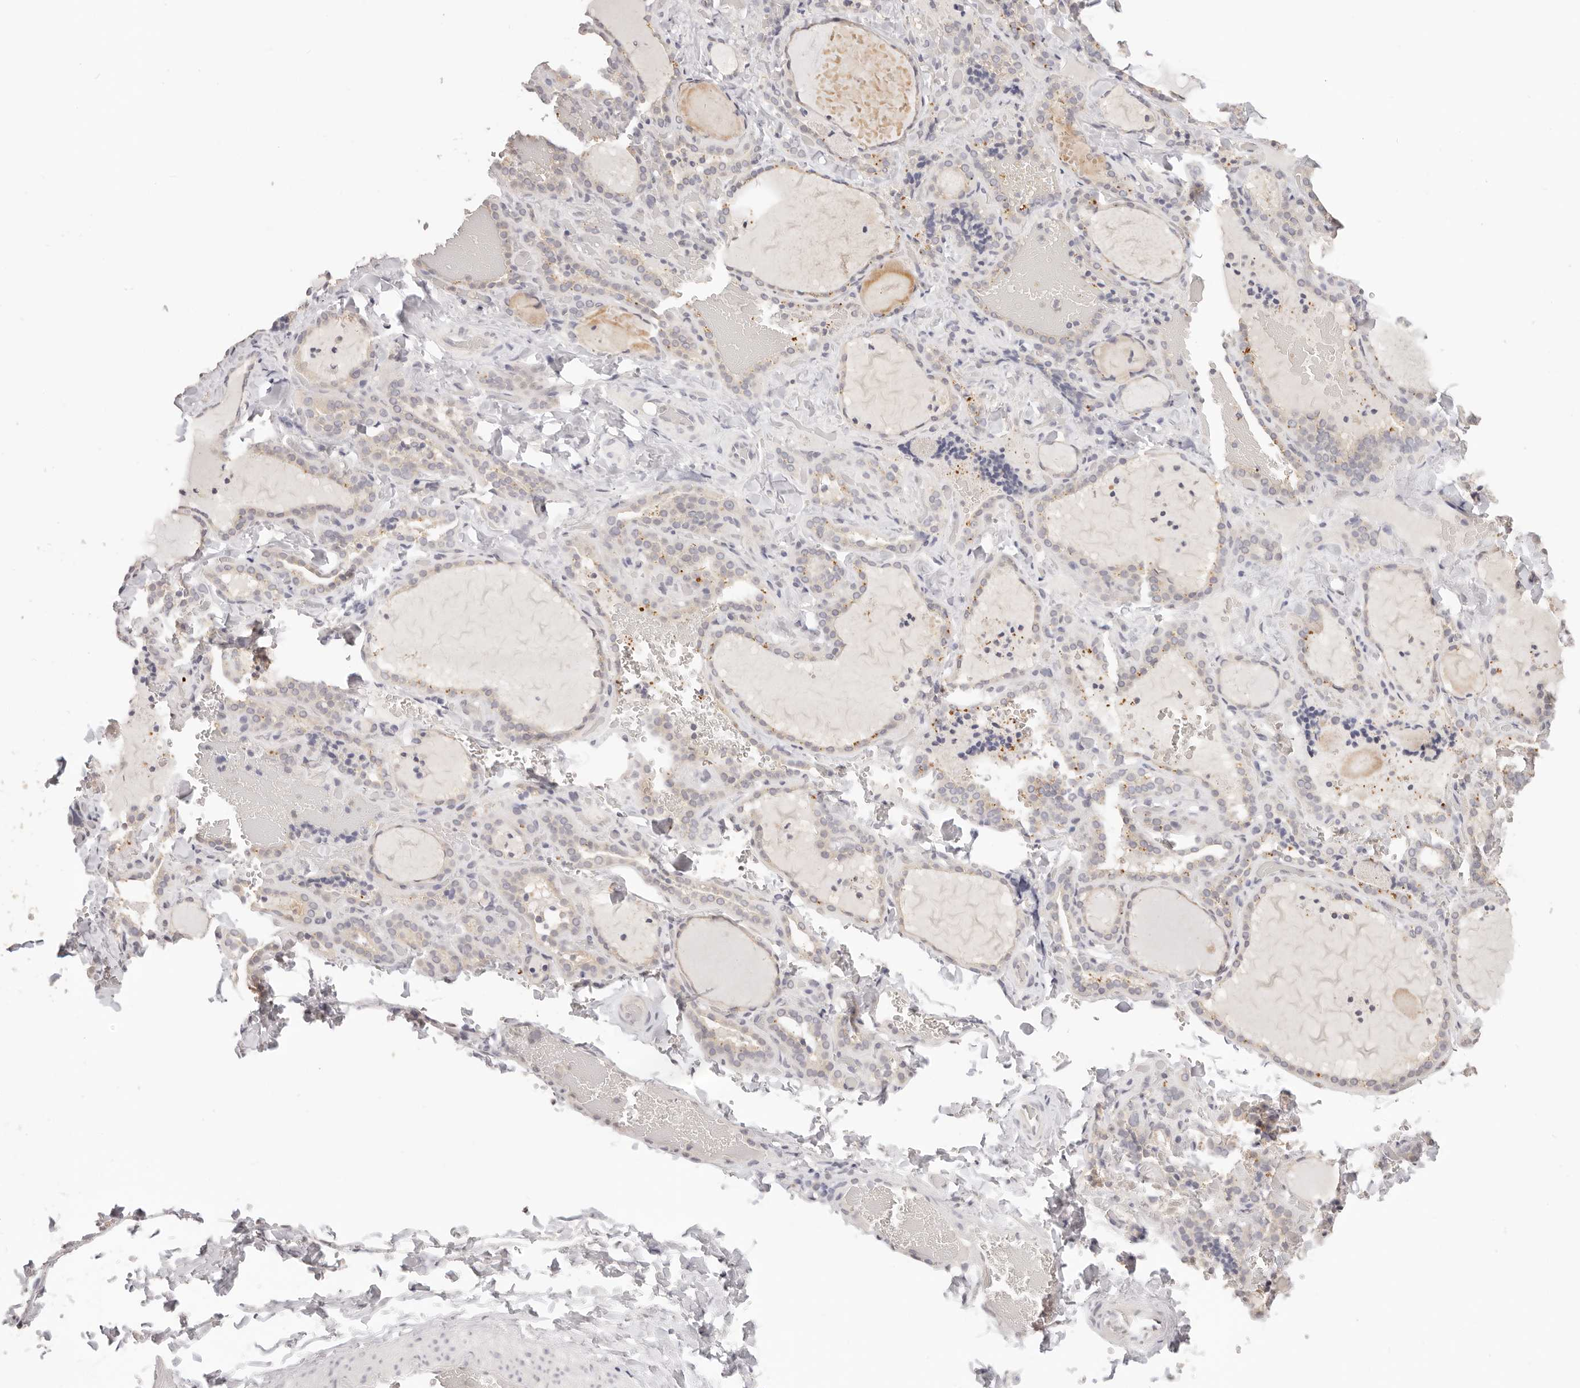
{"staining": {"intensity": "weak", "quantity": "25%-75%", "location": "cytoplasmic/membranous"}, "tissue": "thyroid gland", "cell_type": "Glandular cells", "image_type": "normal", "snomed": [{"axis": "morphology", "description": "Normal tissue, NOS"}, {"axis": "topography", "description": "Thyroid gland"}], "caption": "IHC micrograph of normal thyroid gland: thyroid gland stained using immunohistochemistry (IHC) displays low levels of weak protein expression localized specifically in the cytoplasmic/membranous of glandular cells, appearing as a cytoplasmic/membranous brown color.", "gene": "GGPS1", "patient": {"sex": "female", "age": 22}}